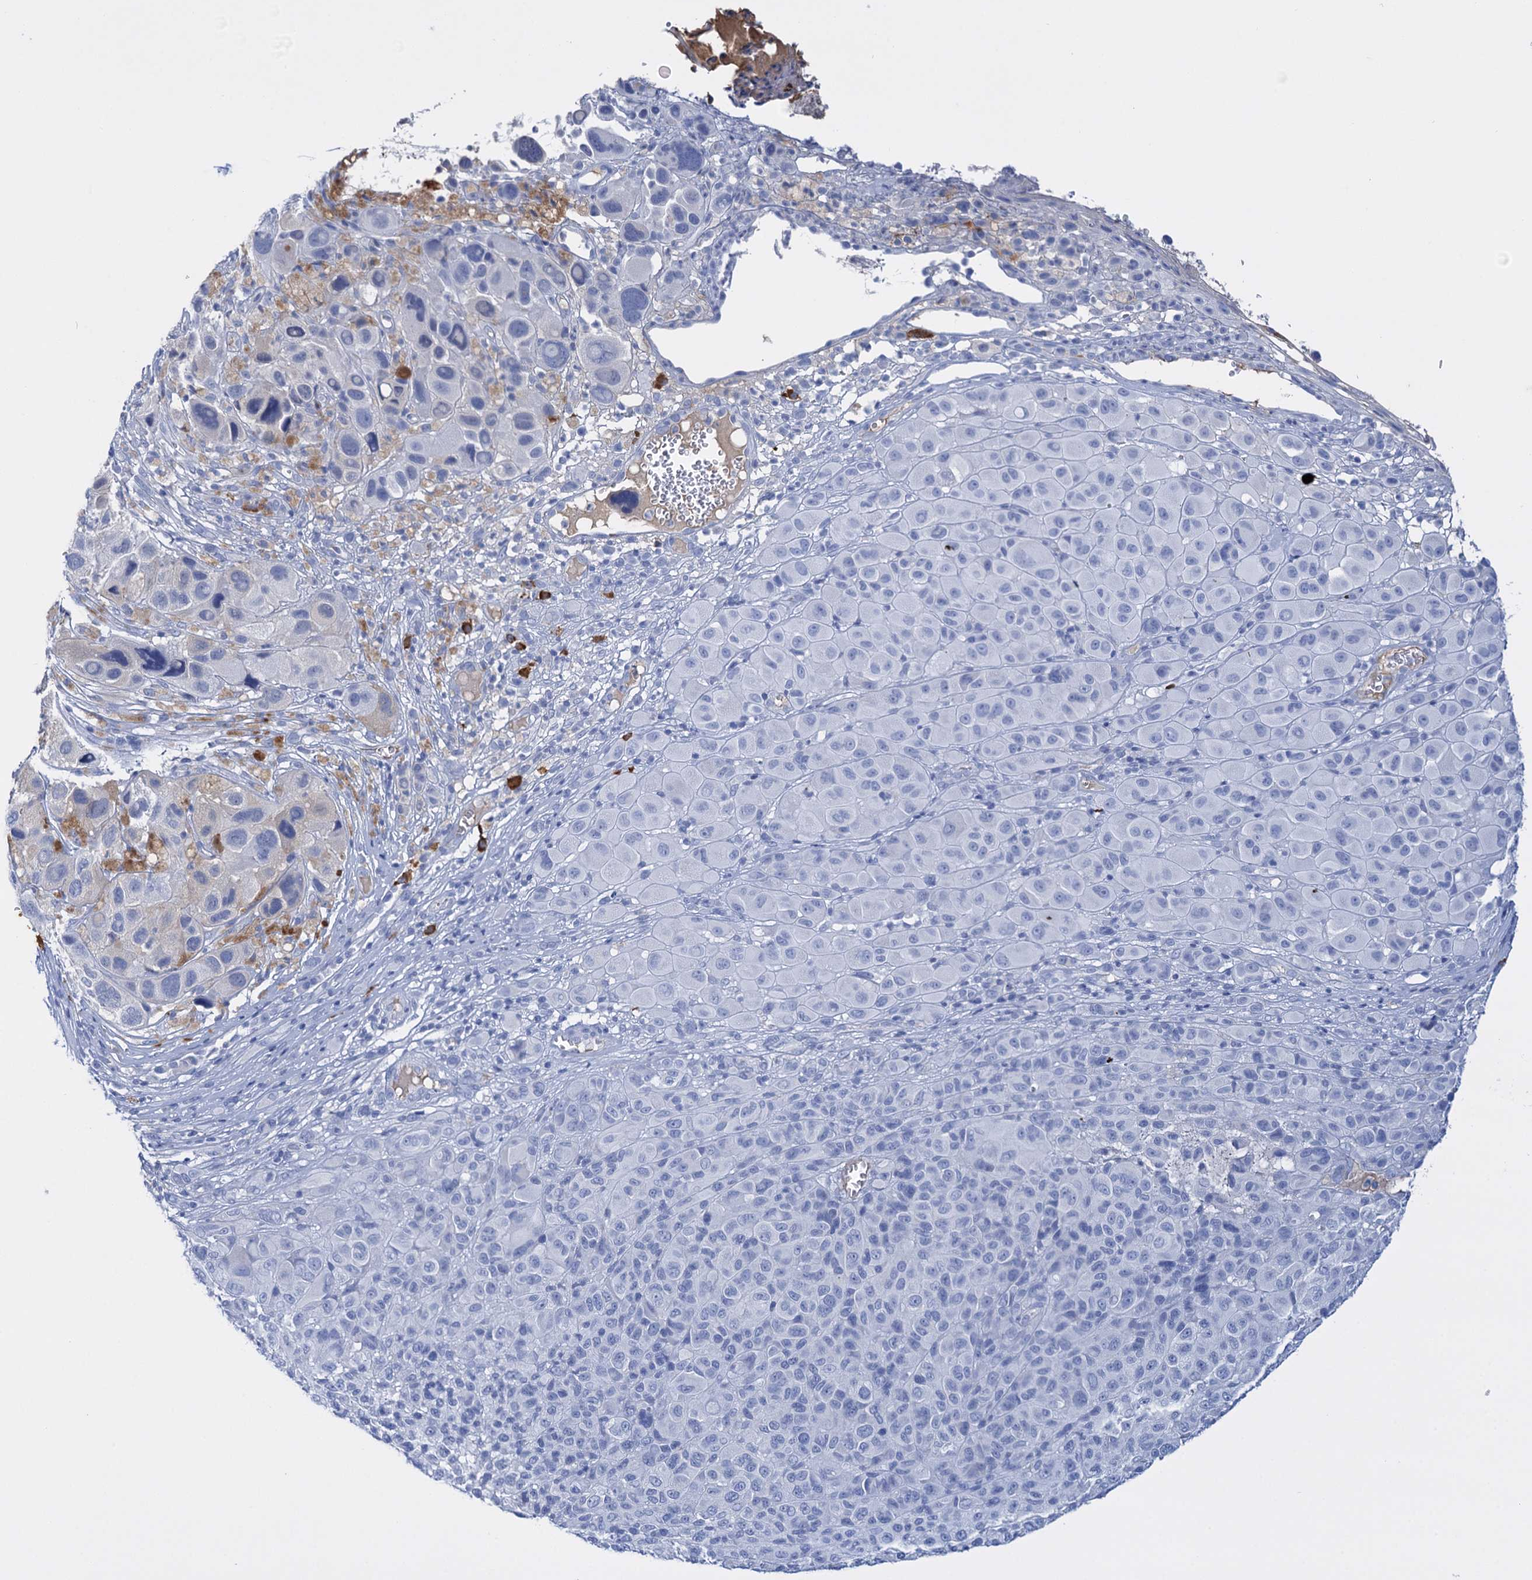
{"staining": {"intensity": "negative", "quantity": "none", "location": "none"}, "tissue": "melanoma", "cell_type": "Tumor cells", "image_type": "cancer", "snomed": [{"axis": "morphology", "description": "Malignant melanoma, NOS"}, {"axis": "topography", "description": "Skin of trunk"}], "caption": "Image shows no protein staining in tumor cells of melanoma tissue. The staining was performed using DAB to visualize the protein expression in brown, while the nuclei were stained in blue with hematoxylin (Magnification: 20x).", "gene": "FBXW12", "patient": {"sex": "male", "age": 71}}